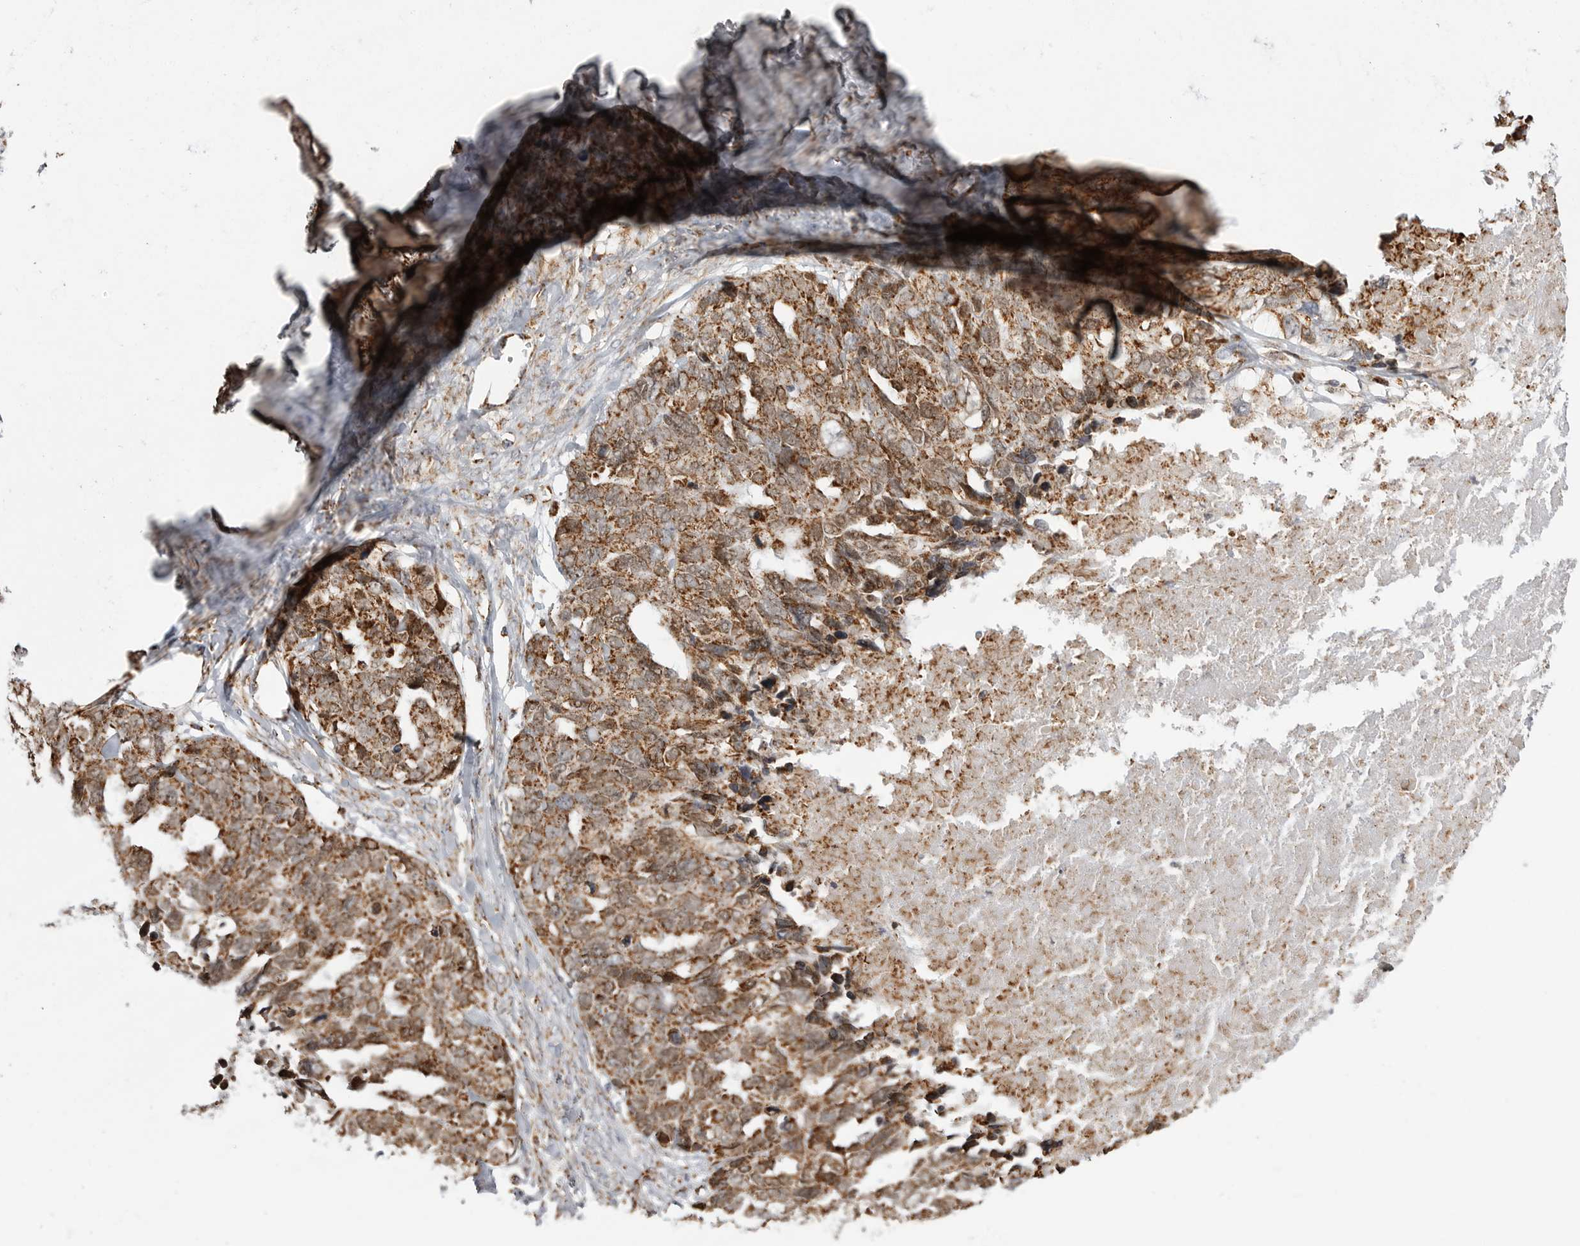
{"staining": {"intensity": "moderate", "quantity": ">75%", "location": "cytoplasmic/membranous"}, "tissue": "ovarian cancer", "cell_type": "Tumor cells", "image_type": "cancer", "snomed": [{"axis": "morphology", "description": "Cystadenocarcinoma, serous, NOS"}, {"axis": "topography", "description": "Ovary"}], "caption": "About >75% of tumor cells in human serous cystadenocarcinoma (ovarian) demonstrate moderate cytoplasmic/membranous protein positivity as visualized by brown immunohistochemical staining.", "gene": "COX5A", "patient": {"sex": "female", "age": 79}}